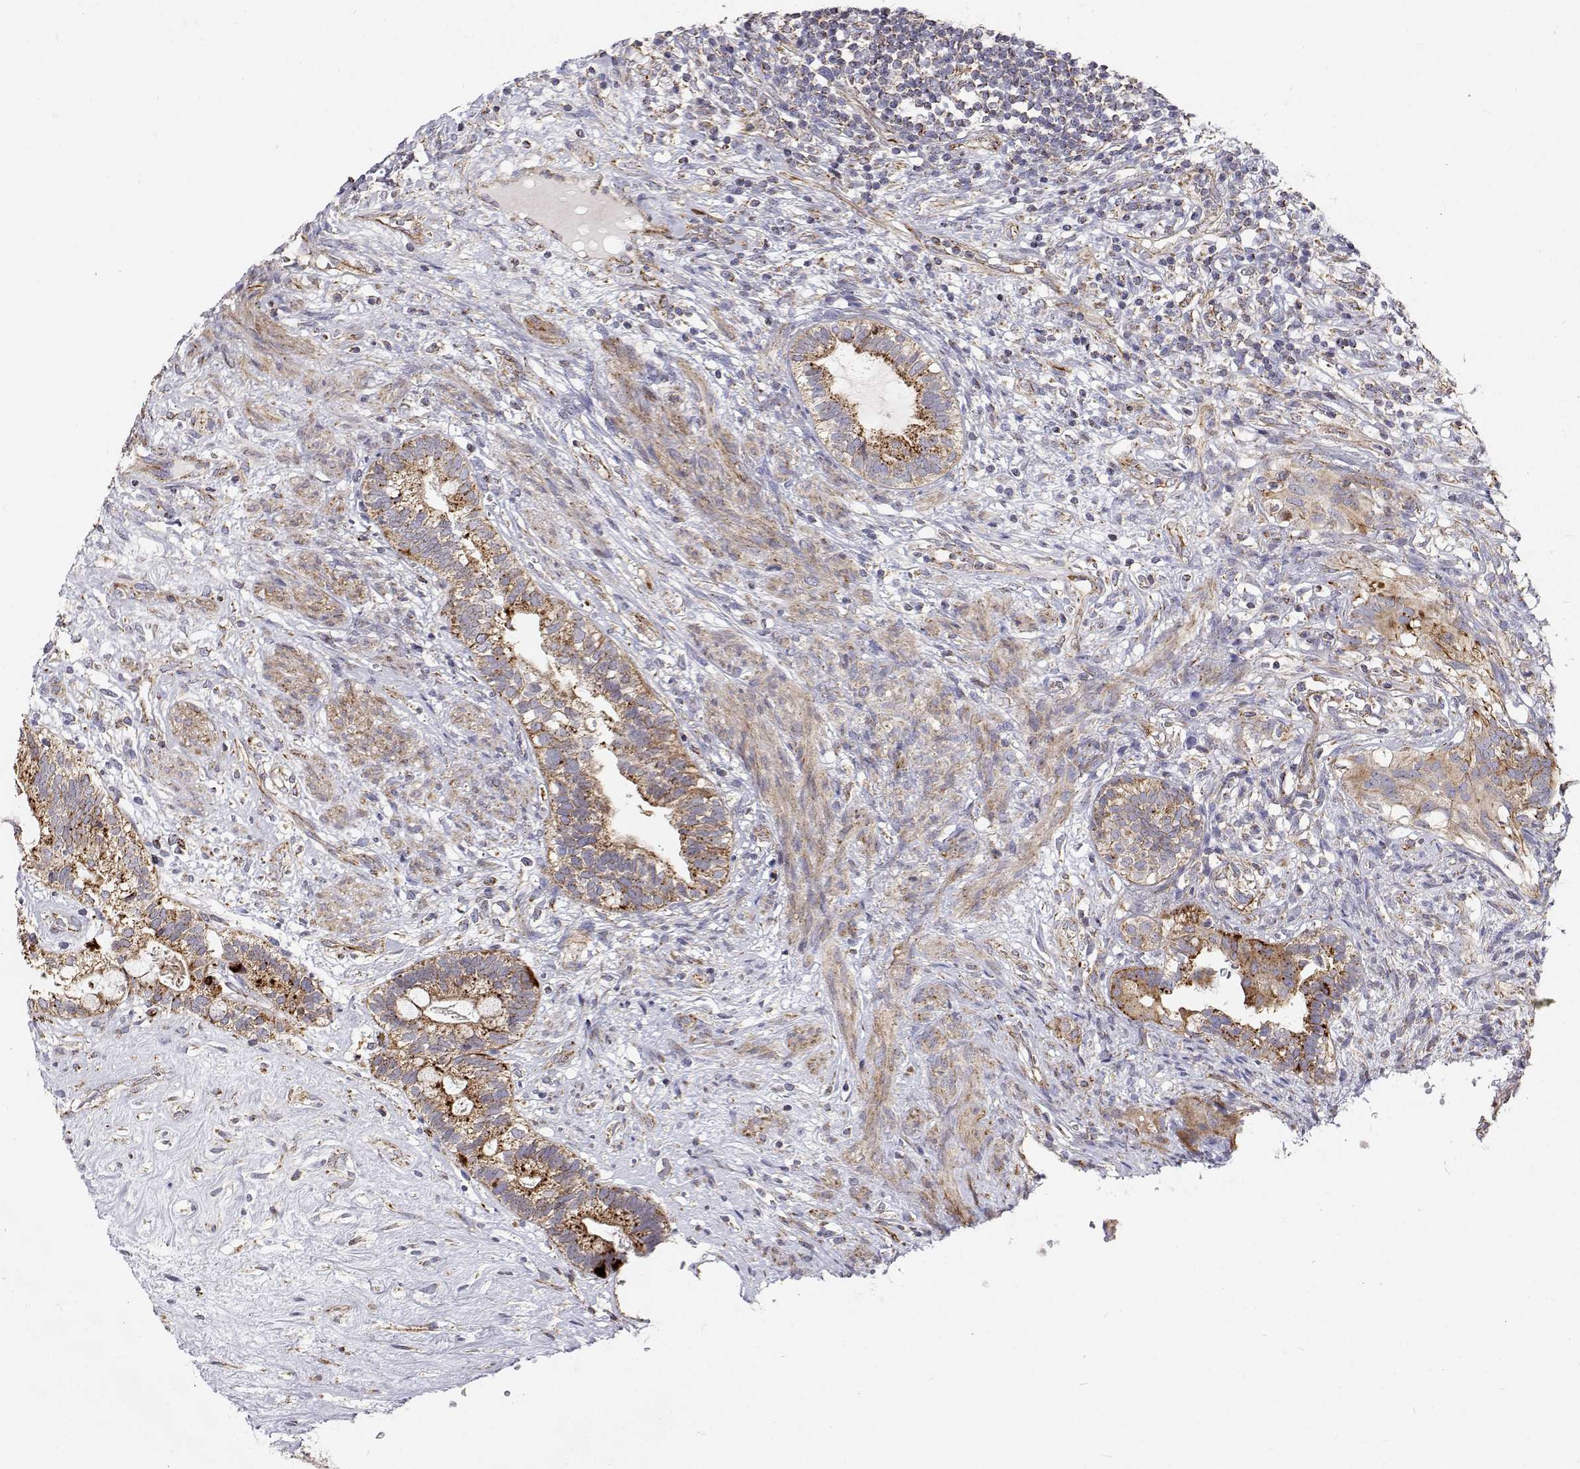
{"staining": {"intensity": "moderate", "quantity": ">75%", "location": "cytoplasmic/membranous"}, "tissue": "testis cancer", "cell_type": "Tumor cells", "image_type": "cancer", "snomed": [{"axis": "morphology", "description": "Seminoma, NOS"}, {"axis": "morphology", "description": "Carcinoma, Embryonal, NOS"}, {"axis": "topography", "description": "Testis"}], "caption": "High-power microscopy captured an immunohistochemistry image of testis embryonal carcinoma, revealing moderate cytoplasmic/membranous staining in approximately >75% of tumor cells. Using DAB (3,3'-diaminobenzidine) (brown) and hematoxylin (blue) stains, captured at high magnification using brightfield microscopy.", "gene": "SPICE1", "patient": {"sex": "male", "age": 41}}